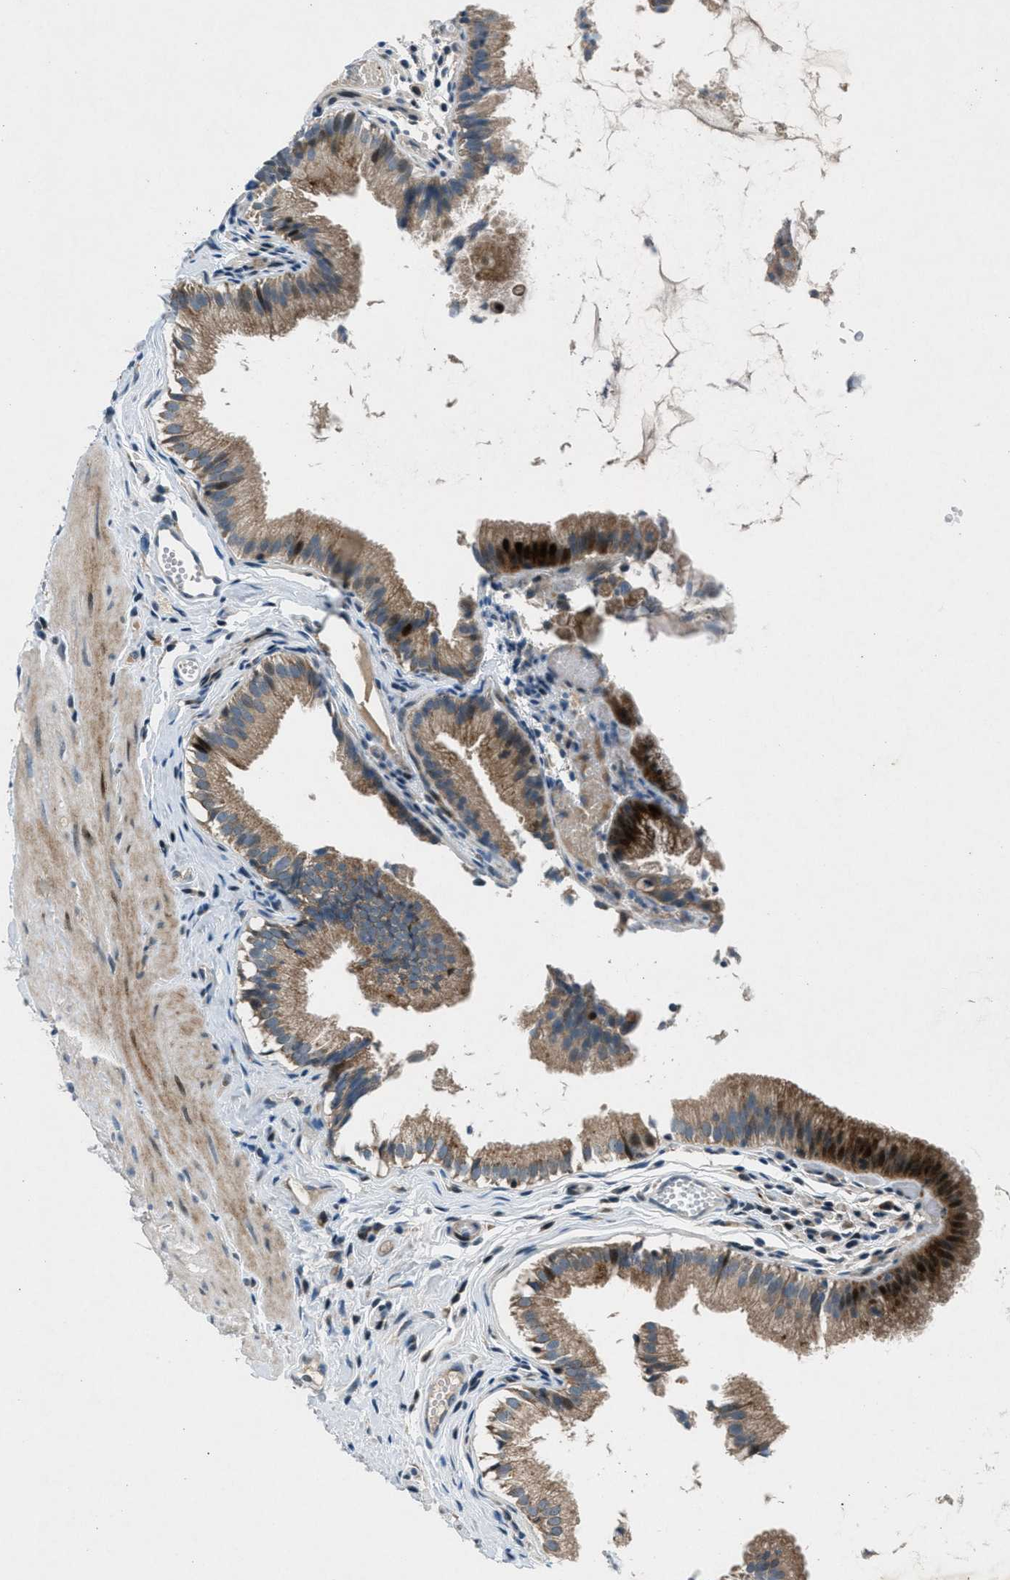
{"staining": {"intensity": "moderate", "quantity": ">75%", "location": "cytoplasmic/membranous,nuclear"}, "tissue": "gallbladder", "cell_type": "Glandular cells", "image_type": "normal", "snomed": [{"axis": "morphology", "description": "Normal tissue, NOS"}, {"axis": "topography", "description": "Gallbladder"}], "caption": "The histopathology image reveals a brown stain indicating the presence of a protein in the cytoplasmic/membranous,nuclear of glandular cells in gallbladder. (Stains: DAB (3,3'-diaminobenzidine) in brown, nuclei in blue, Microscopy: brightfield microscopy at high magnification).", "gene": "CLEC2D", "patient": {"sex": "female", "age": 26}}